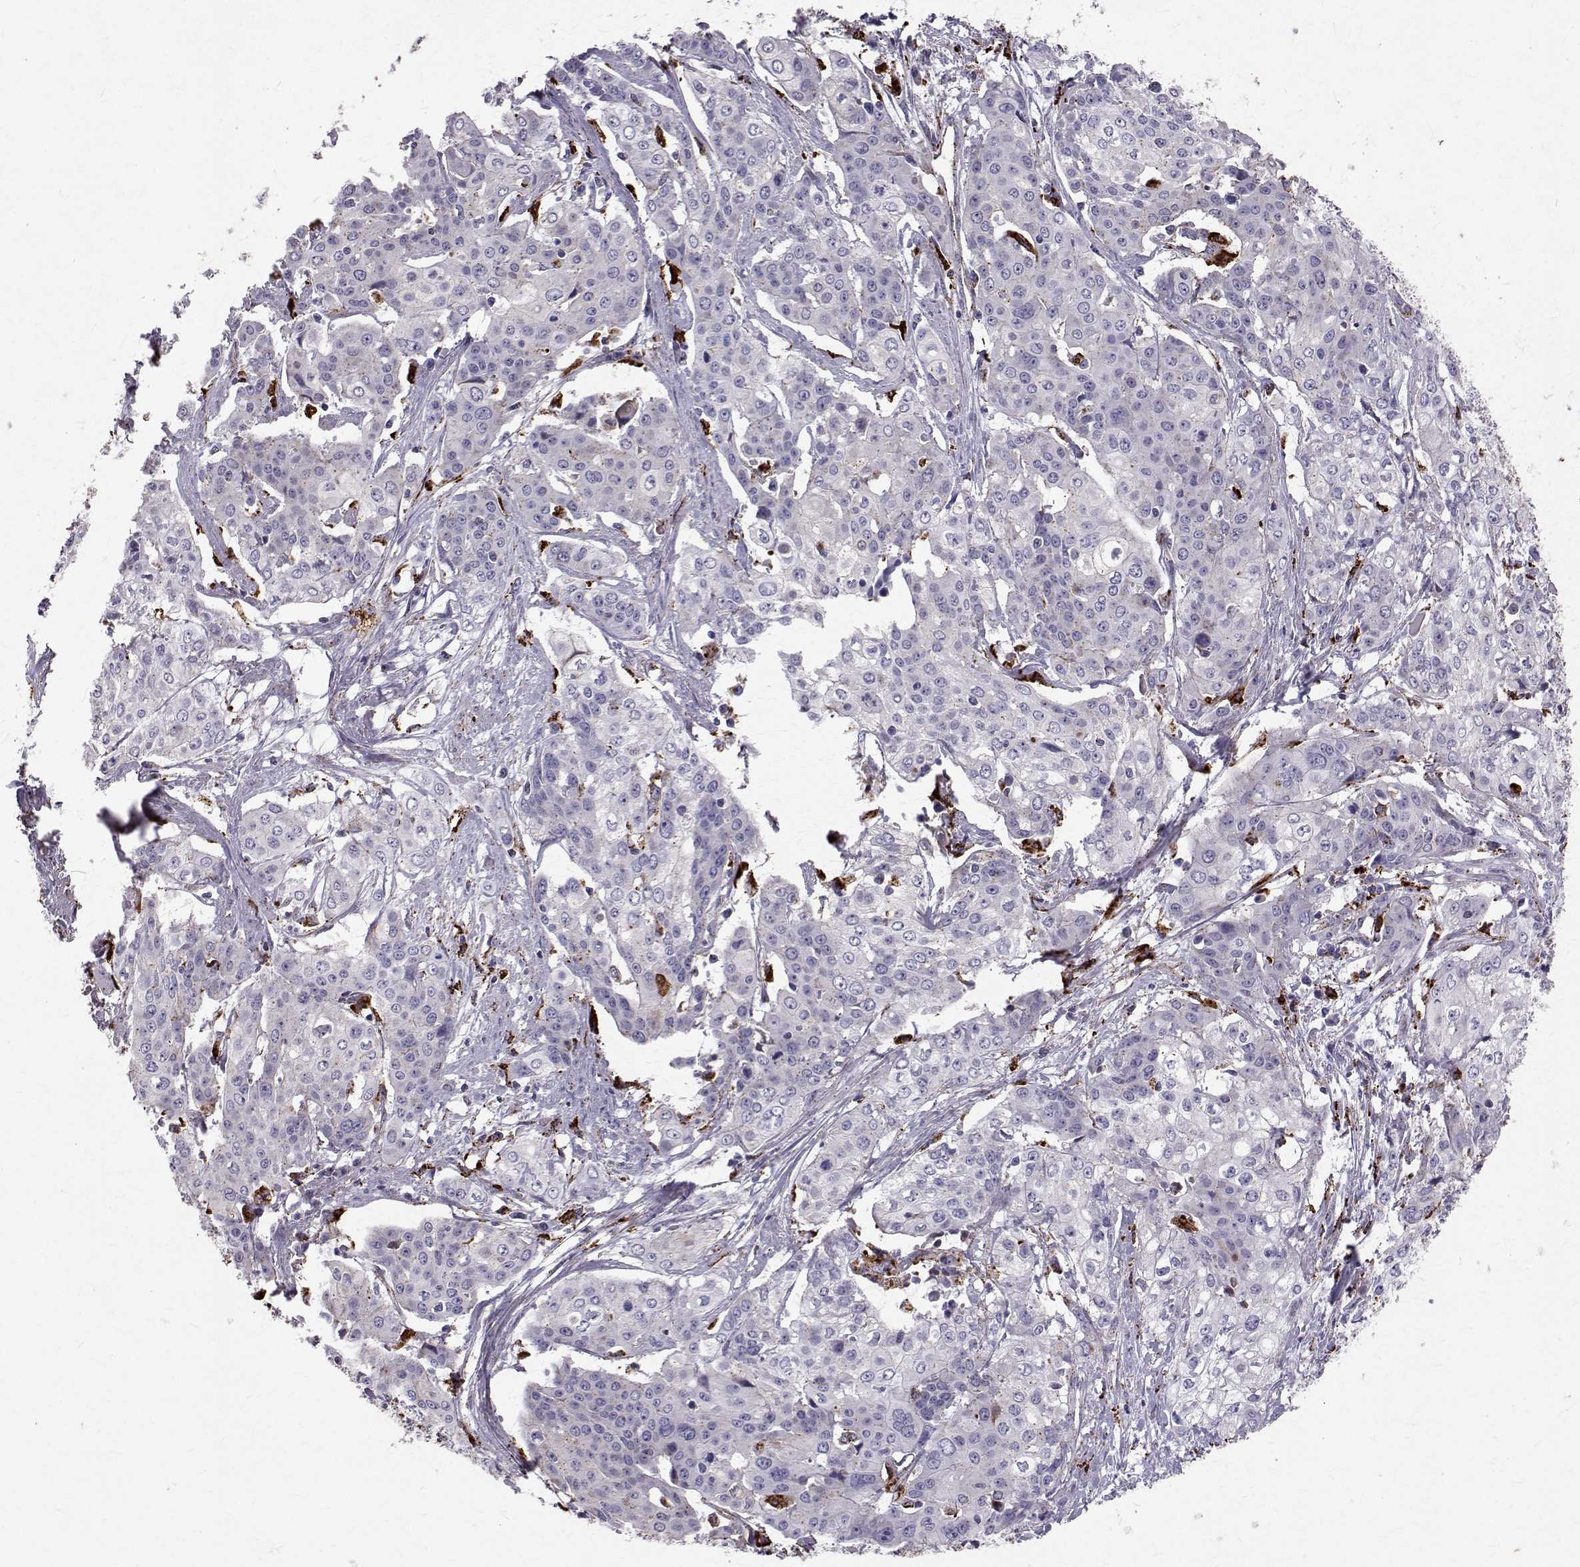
{"staining": {"intensity": "negative", "quantity": "none", "location": "none"}, "tissue": "cervical cancer", "cell_type": "Tumor cells", "image_type": "cancer", "snomed": [{"axis": "morphology", "description": "Squamous cell carcinoma, NOS"}, {"axis": "topography", "description": "Cervix"}], "caption": "This is a histopathology image of immunohistochemistry (IHC) staining of cervical squamous cell carcinoma, which shows no expression in tumor cells. Nuclei are stained in blue.", "gene": "TPP1", "patient": {"sex": "female", "age": 39}}